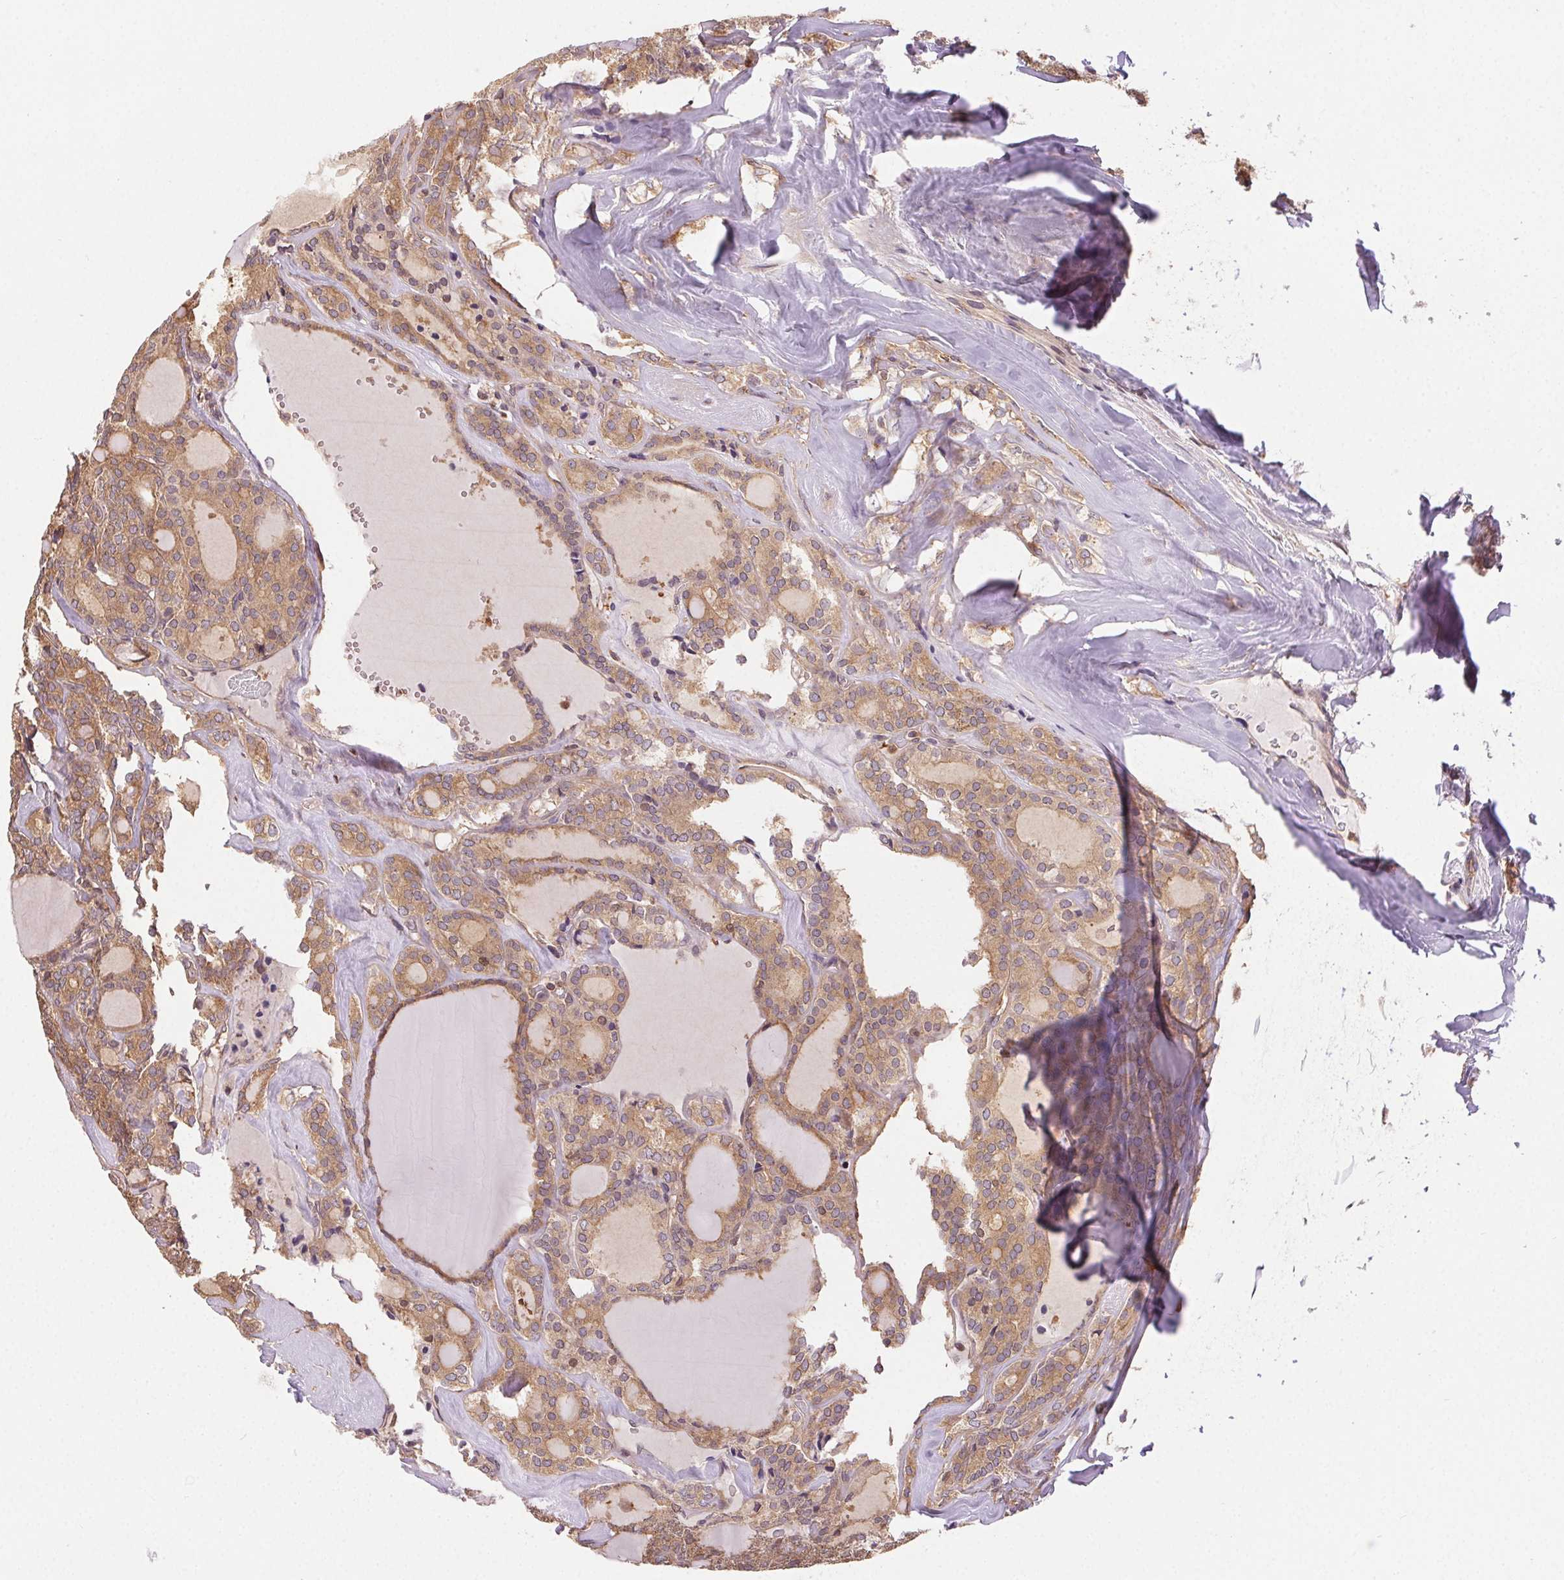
{"staining": {"intensity": "moderate", "quantity": ">75%", "location": "cytoplasmic/membranous"}, "tissue": "thyroid cancer", "cell_type": "Tumor cells", "image_type": "cancer", "snomed": [{"axis": "morphology", "description": "Follicular adenoma carcinoma, NOS"}, {"axis": "topography", "description": "Thyroid gland"}], "caption": "Brown immunohistochemical staining in thyroid follicular adenoma carcinoma demonstrates moderate cytoplasmic/membranous positivity in approximately >75% of tumor cells.", "gene": "GDI2", "patient": {"sex": "male", "age": 74}}